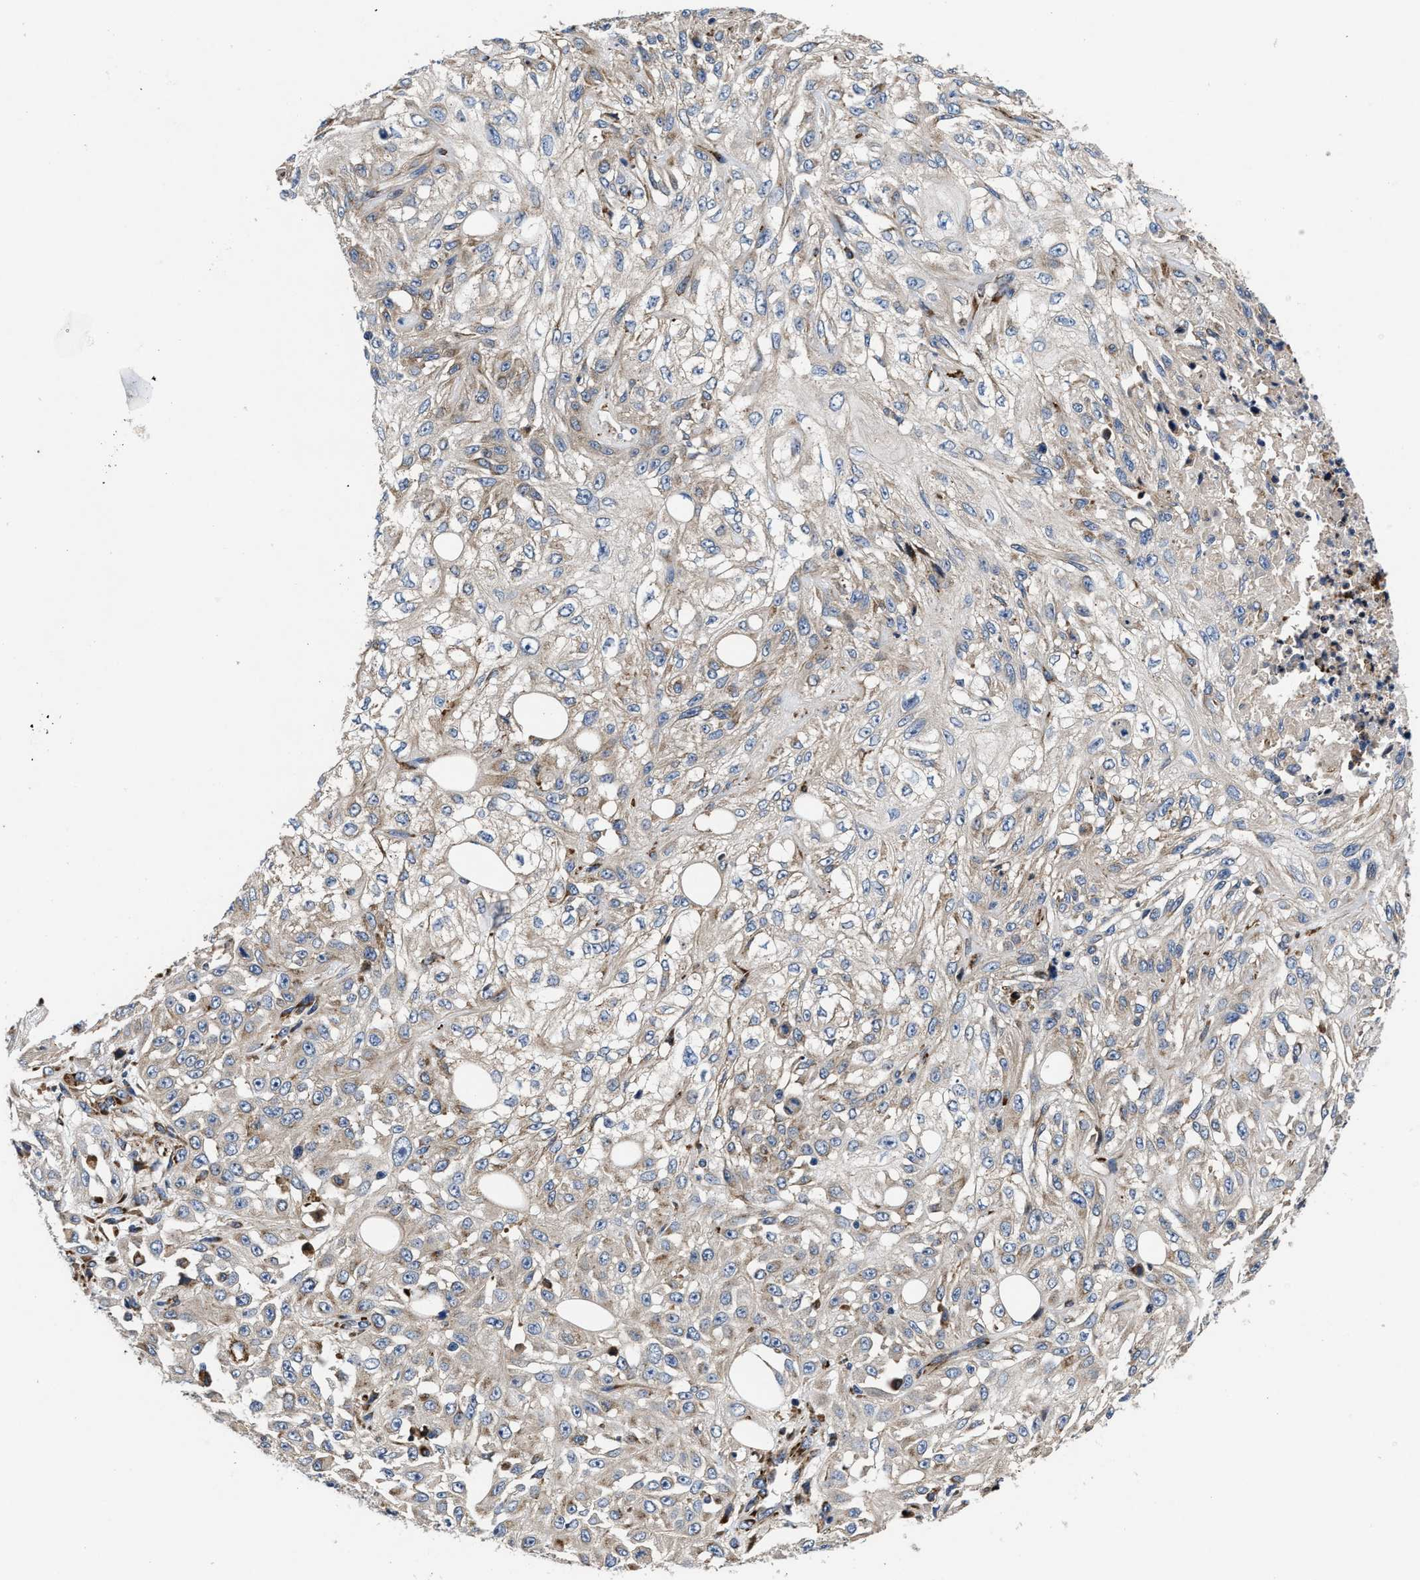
{"staining": {"intensity": "weak", "quantity": "25%-75%", "location": "cytoplasmic/membranous"}, "tissue": "skin cancer", "cell_type": "Tumor cells", "image_type": "cancer", "snomed": [{"axis": "morphology", "description": "Squamous cell carcinoma, NOS"}, {"axis": "morphology", "description": "Squamous cell carcinoma, metastatic, NOS"}, {"axis": "topography", "description": "Skin"}, {"axis": "topography", "description": "Lymph node"}], "caption": "Weak cytoplasmic/membranous protein positivity is present in about 25%-75% of tumor cells in skin metastatic squamous cell carcinoma. Using DAB (brown) and hematoxylin (blue) stains, captured at high magnification using brightfield microscopy.", "gene": "SLC12A2", "patient": {"sex": "male", "age": 75}}